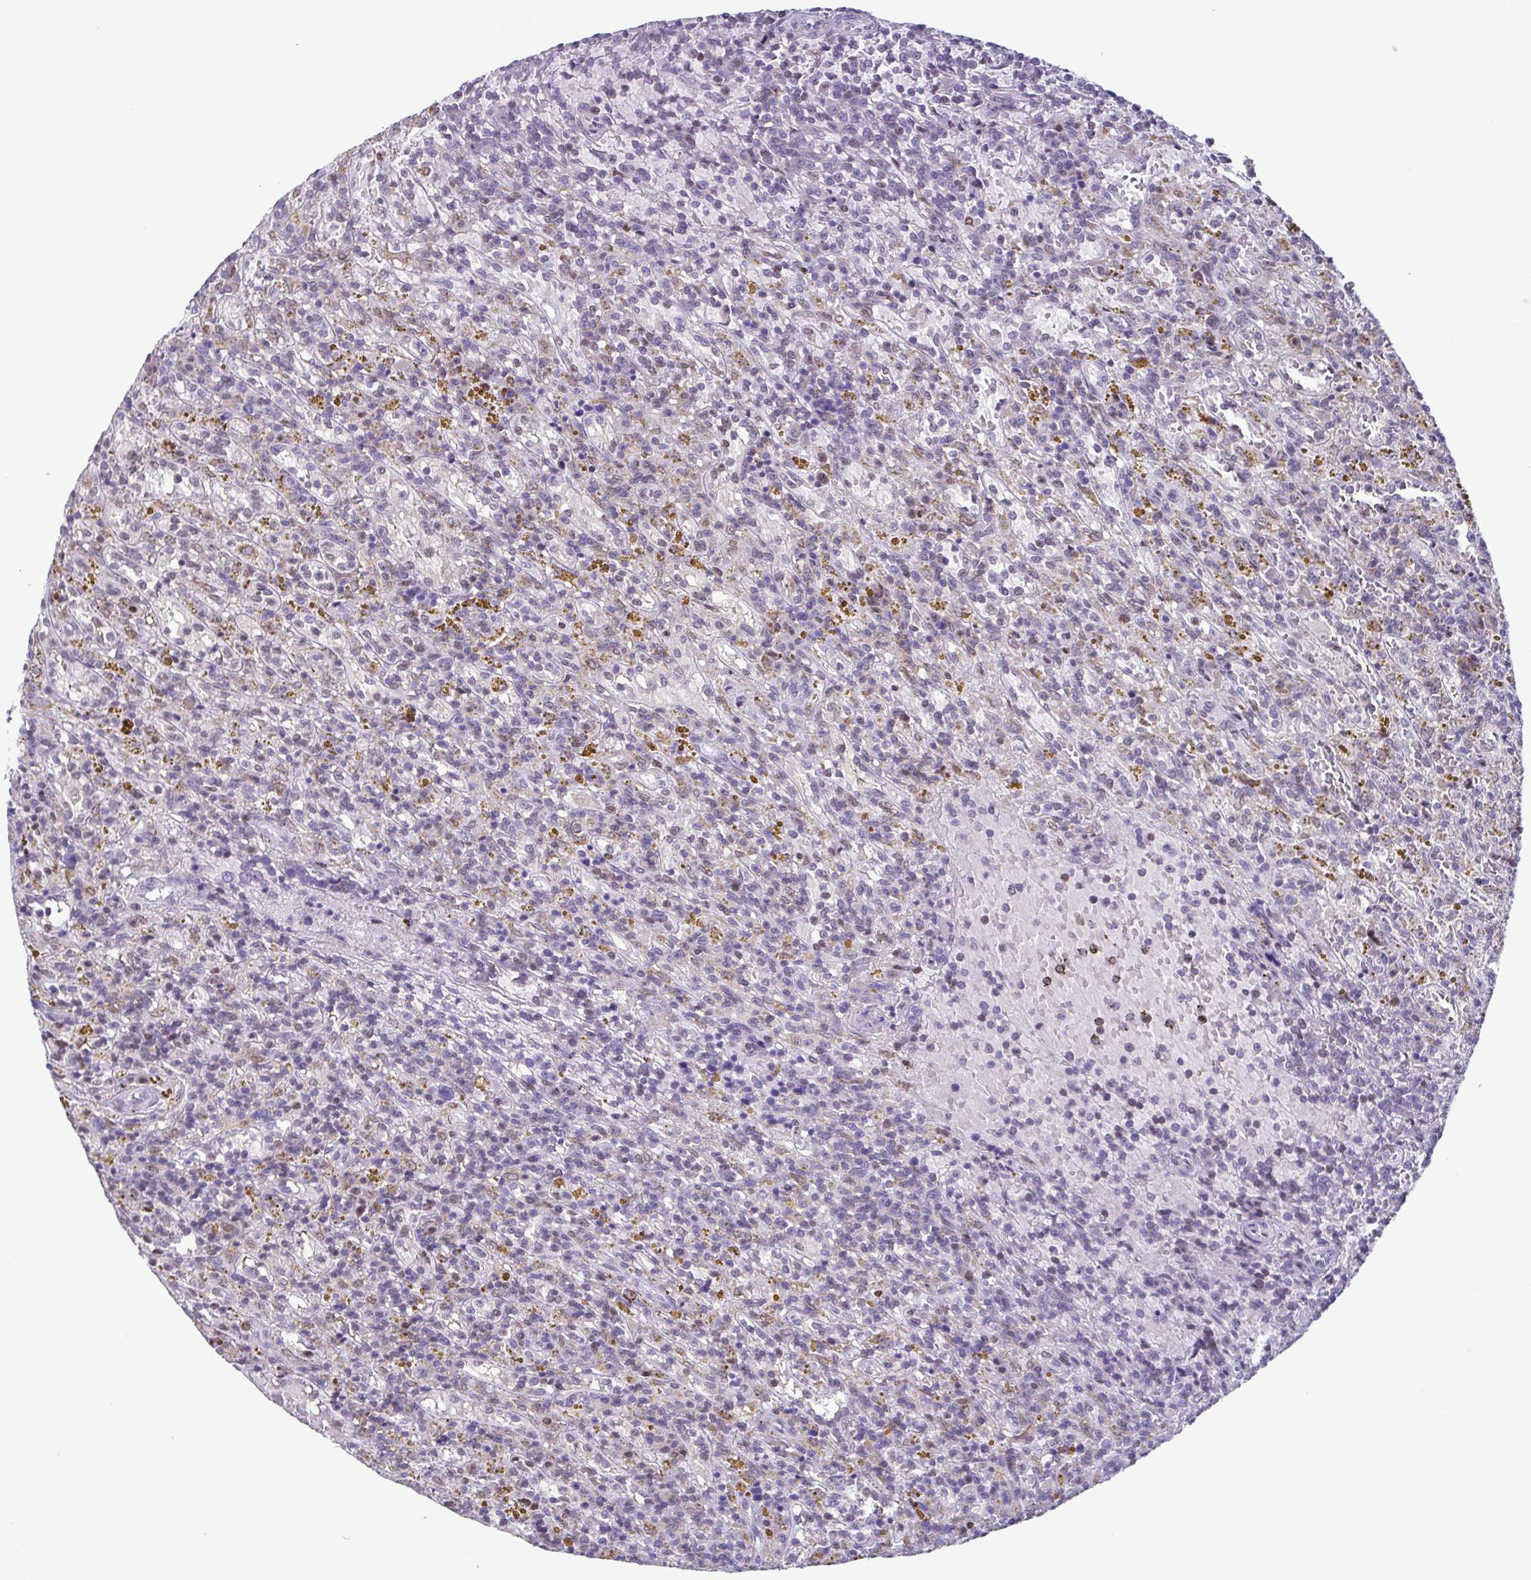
{"staining": {"intensity": "negative", "quantity": "none", "location": "none"}, "tissue": "lymphoma", "cell_type": "Tumor cells", "image_type": "cancer", "snomed": [{"axis": "morphology", "description": "Malignant lymphoma, non-Hodgkin's type, Low grade"}, {"axis": "topography", "description": "Spleen"}], "caption": "DAB (3,3'-diaminobenzidine) immunohistochemical staining of human low-grade malignant lymphoma, non-Hodgkin's type demonstrates no significant positivity in tumor cells.", "gene": "IRF1", "patient": {"sex": "female", "age": 65}}